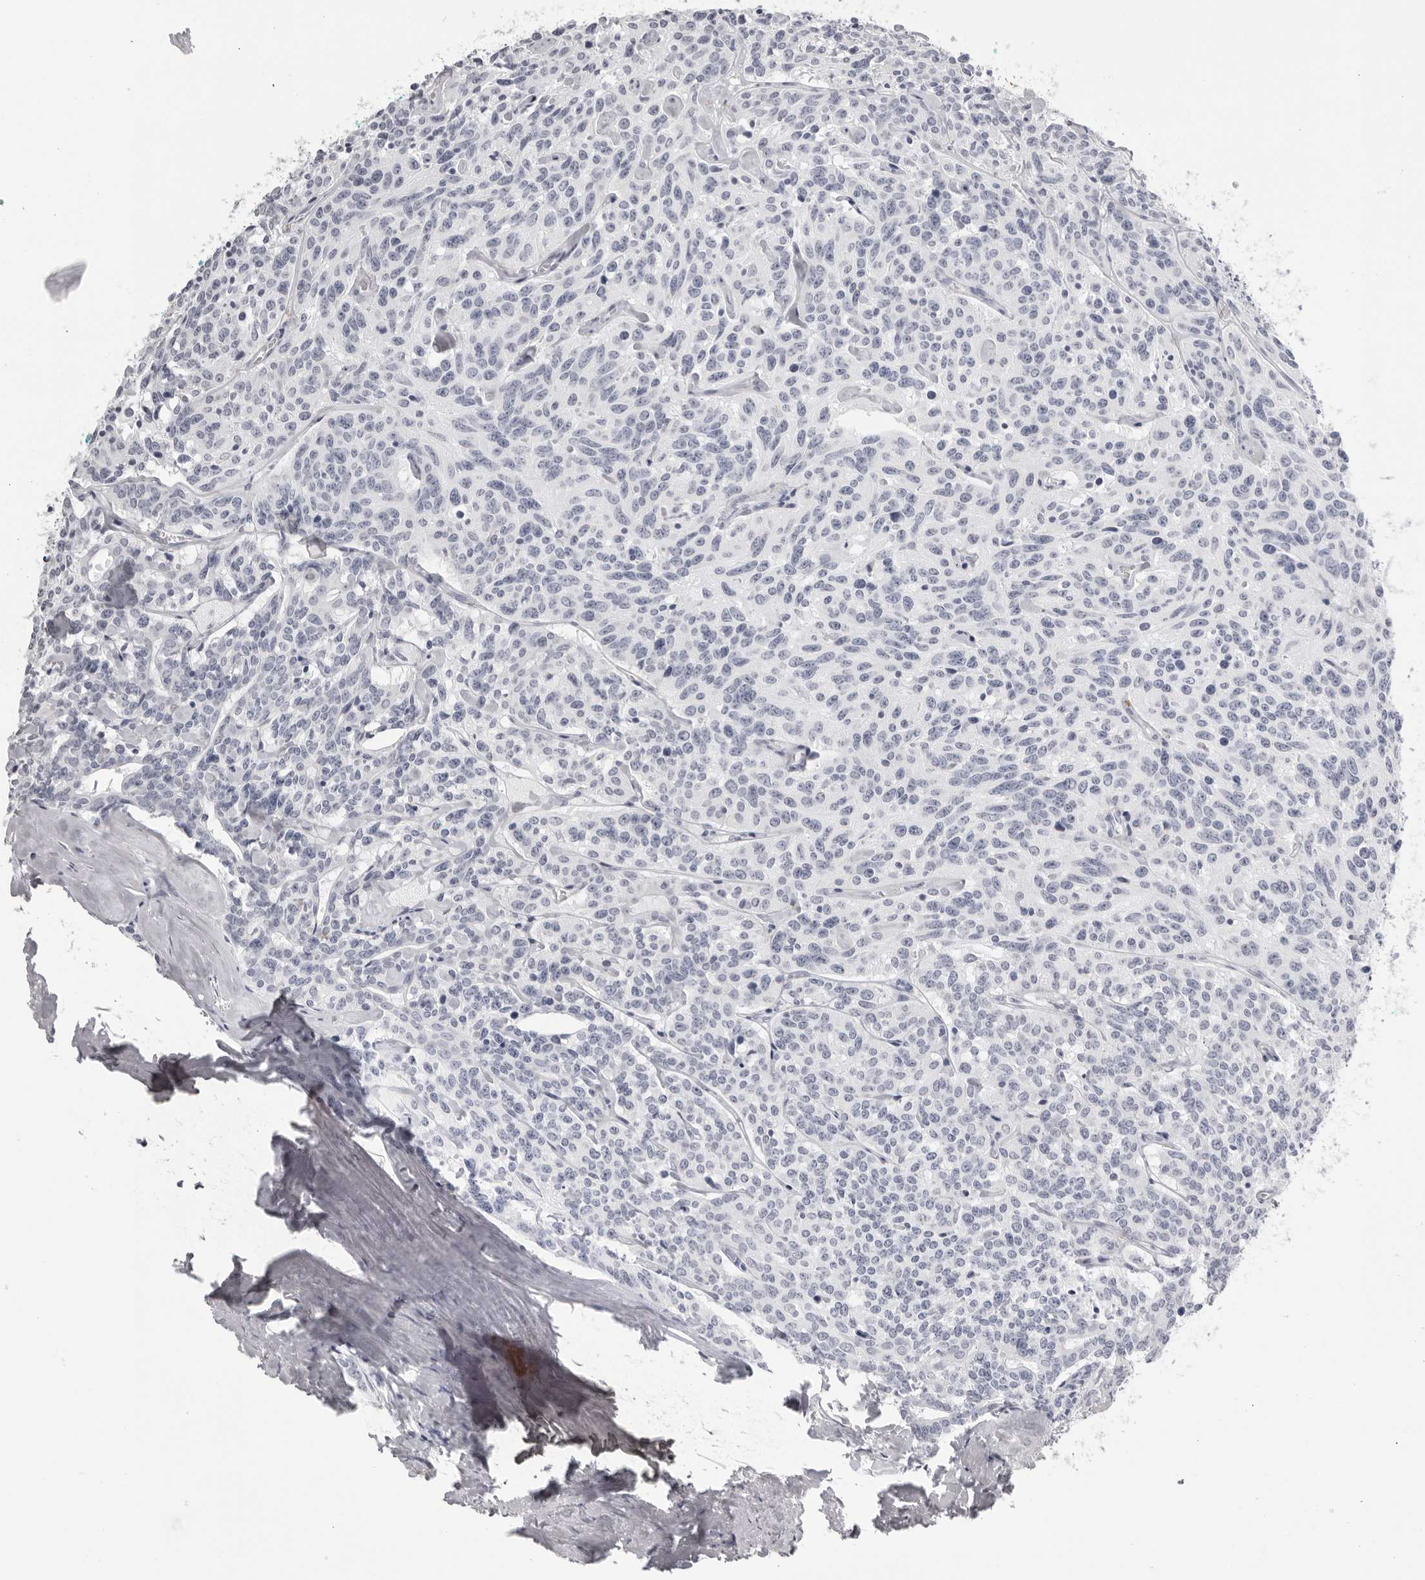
{"staining": {"intensity": "negative", "quantity": "none", "location": "none"}, "tissue": "carcinoid", "cell_type": "Tumor cells", "image_type": "cancer", "snomed": [{"axis": "morphology", "description": "Carcinoid, malignant, NOS"}, {"axis": "topography", "description": "Lung"}], "caption": "DAB (3,3'-diaminobenzidine) immunohistochemical staining of carcinoid demonstrates no significant expression in tumor cells. The staining was performed using DAB to visualize the protein expression in brown, while the nuclei were stained in blue with hematoxylin (Magnification: 20x).", "gene": "CST1", "patient": {"sex": "female", "age": 46}}